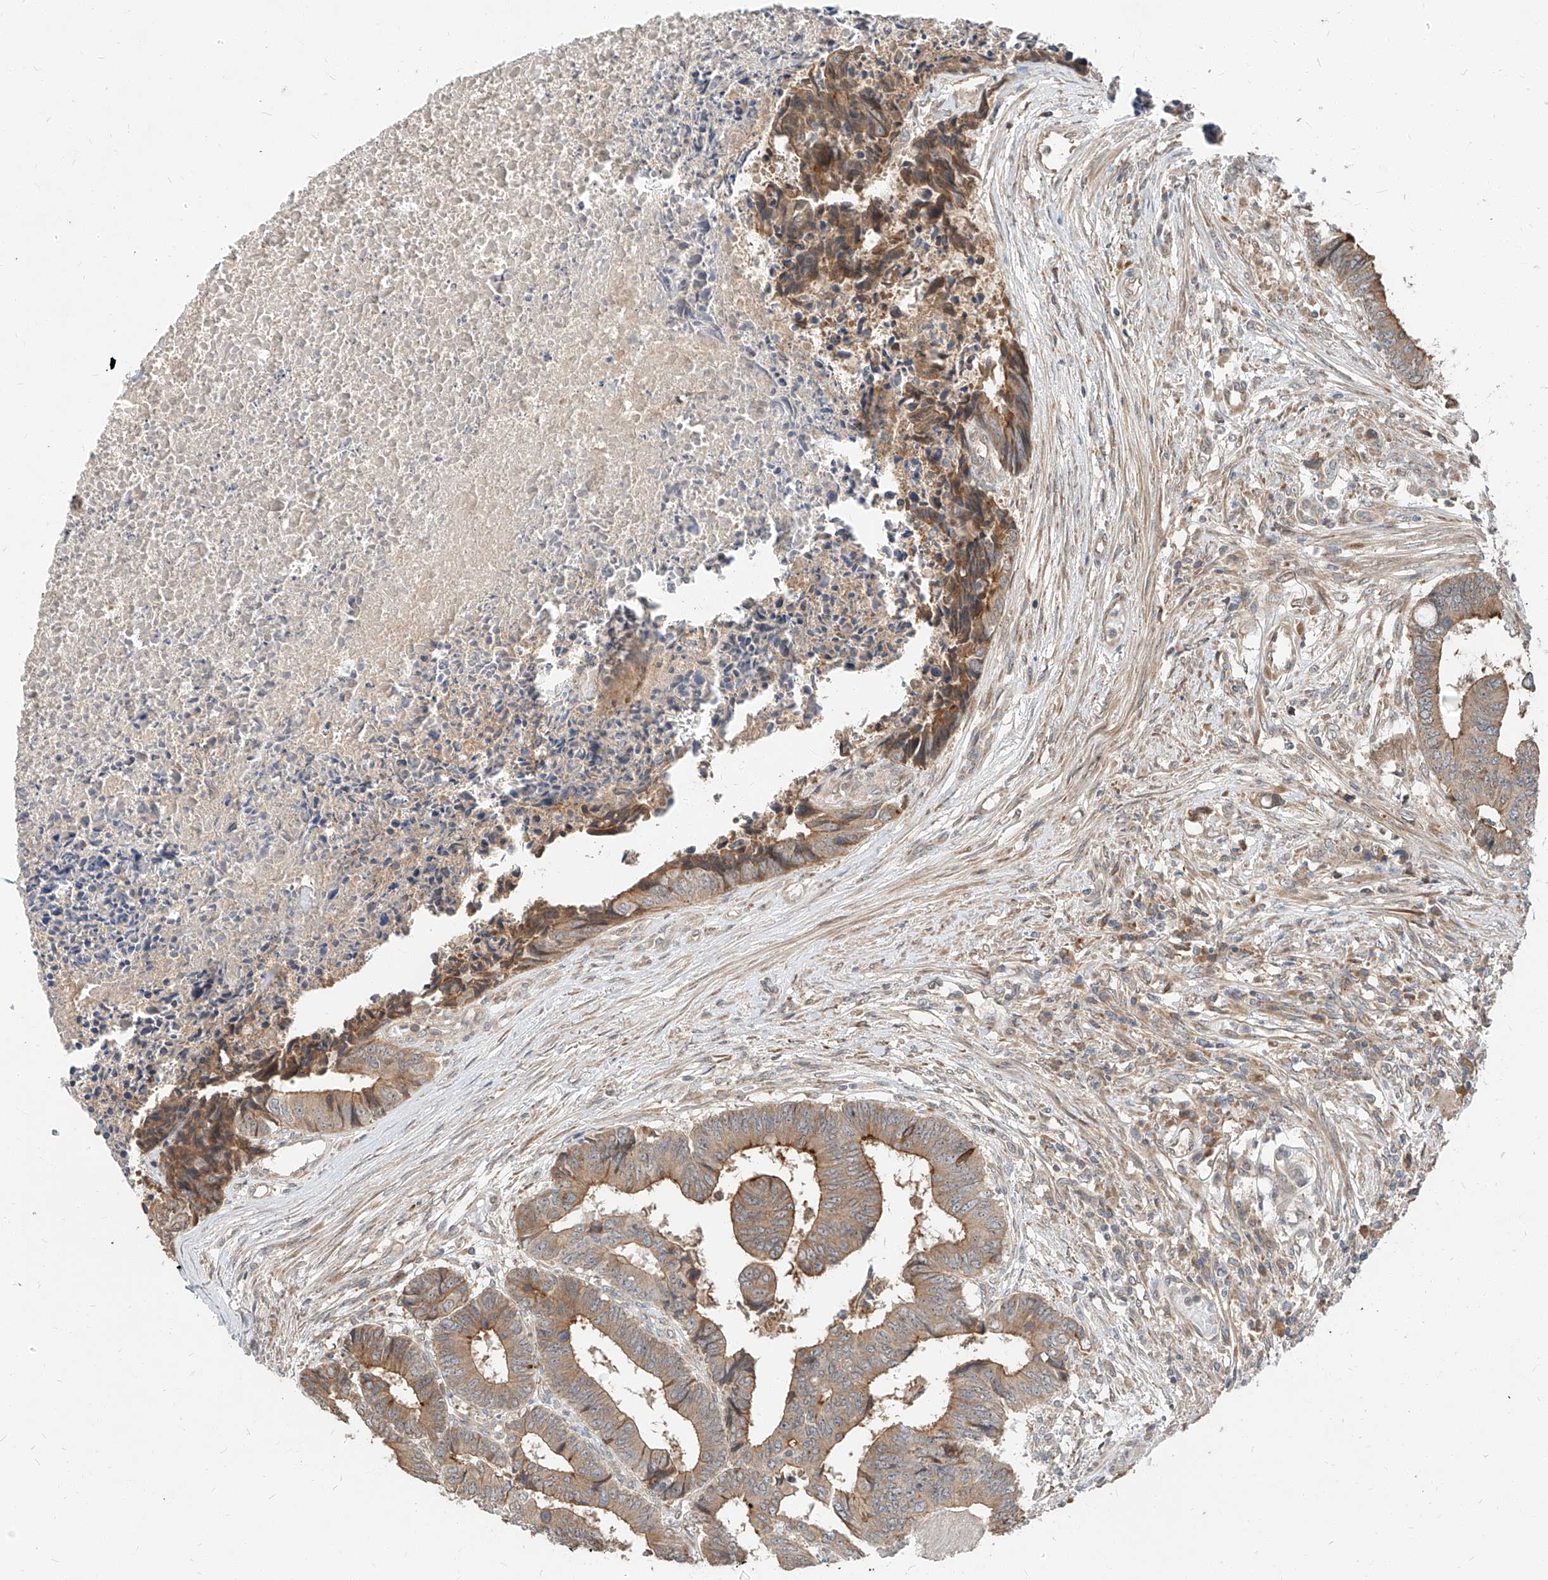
{"staining": {"intensity": "moderate", "quantity": ">75%", "location": "cytoplasmic/membranous"}, "tissue": "colorectal cancer", "cell_type": "Tumor cells", "image_type": "cancer", "snomed": [{"axis": "morphology", "description": "Adenocarcinoma, NOS"}, {"axis": "topography", "description": "Rectum"}], "caption": "A medium amount of moderate cytoplasmic/membranous expression is appreciated in approximately >75% of tumor cells in colorectal adenocarcinoma tissue.", "gene": "STX19", "patient": {"sex": "male", "age": 84}}